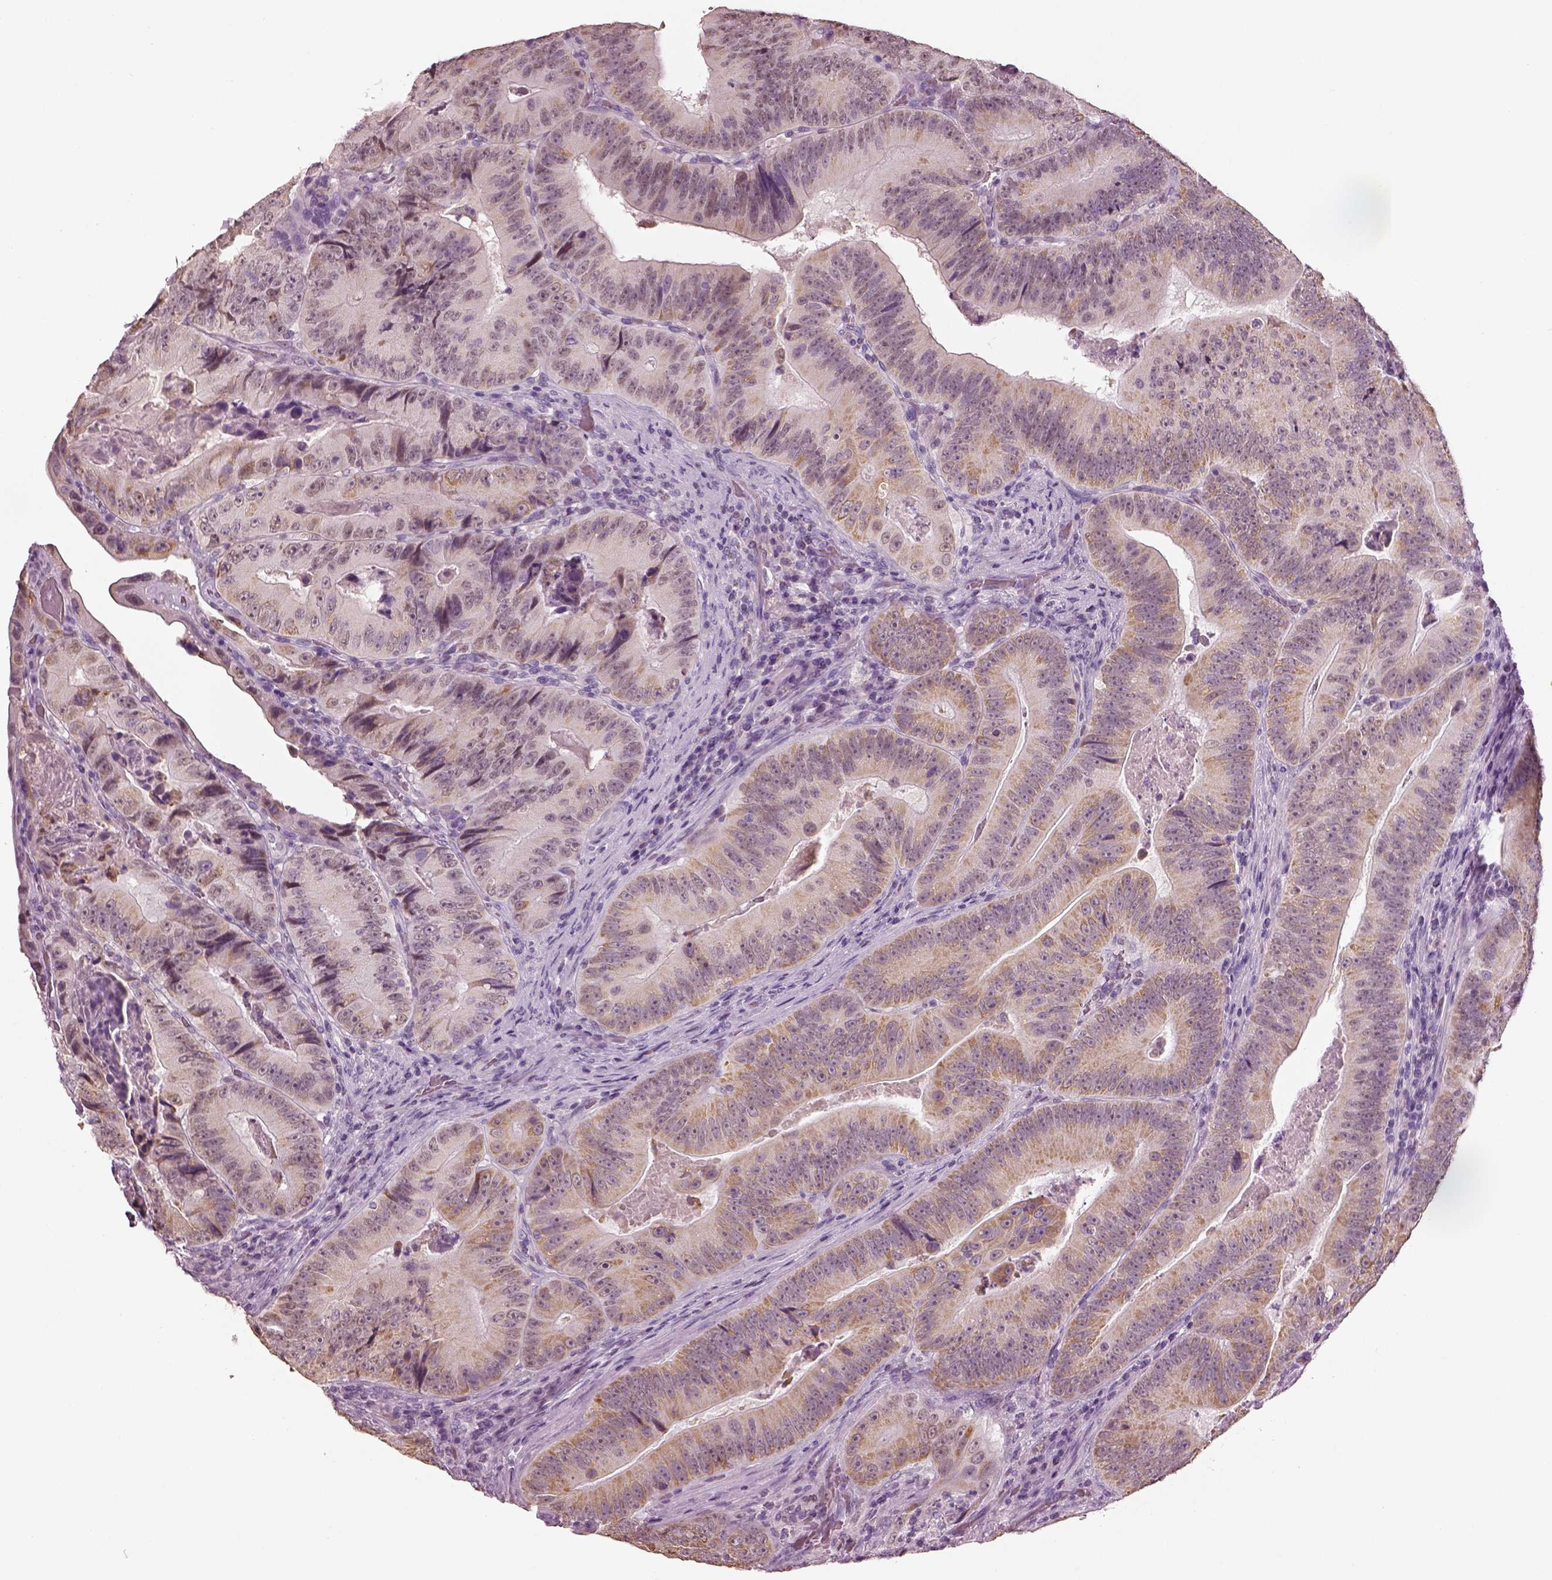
{"staining": {"intensity": "moderate", "quantity": ">75%", "location": "cytoplasmic/membranous"}, "tissue": "colorectal cancer", "cell_type": "Tumor cells", "image_type": "cancer", "snomed": [{"axis": "morphology", "description": "Adenocarcinoma, NOS"}, {"axis": "topography", "description": "Colon"}], "caption": "Human colorectal adenocarcinoma stained with a brown dye reveals moderate cytoplasmic/membranous positive staining in approximately >75% of tumor cells.", "gene": "ELSPBP1", "patient": {"sex": "female", "age": 86}}